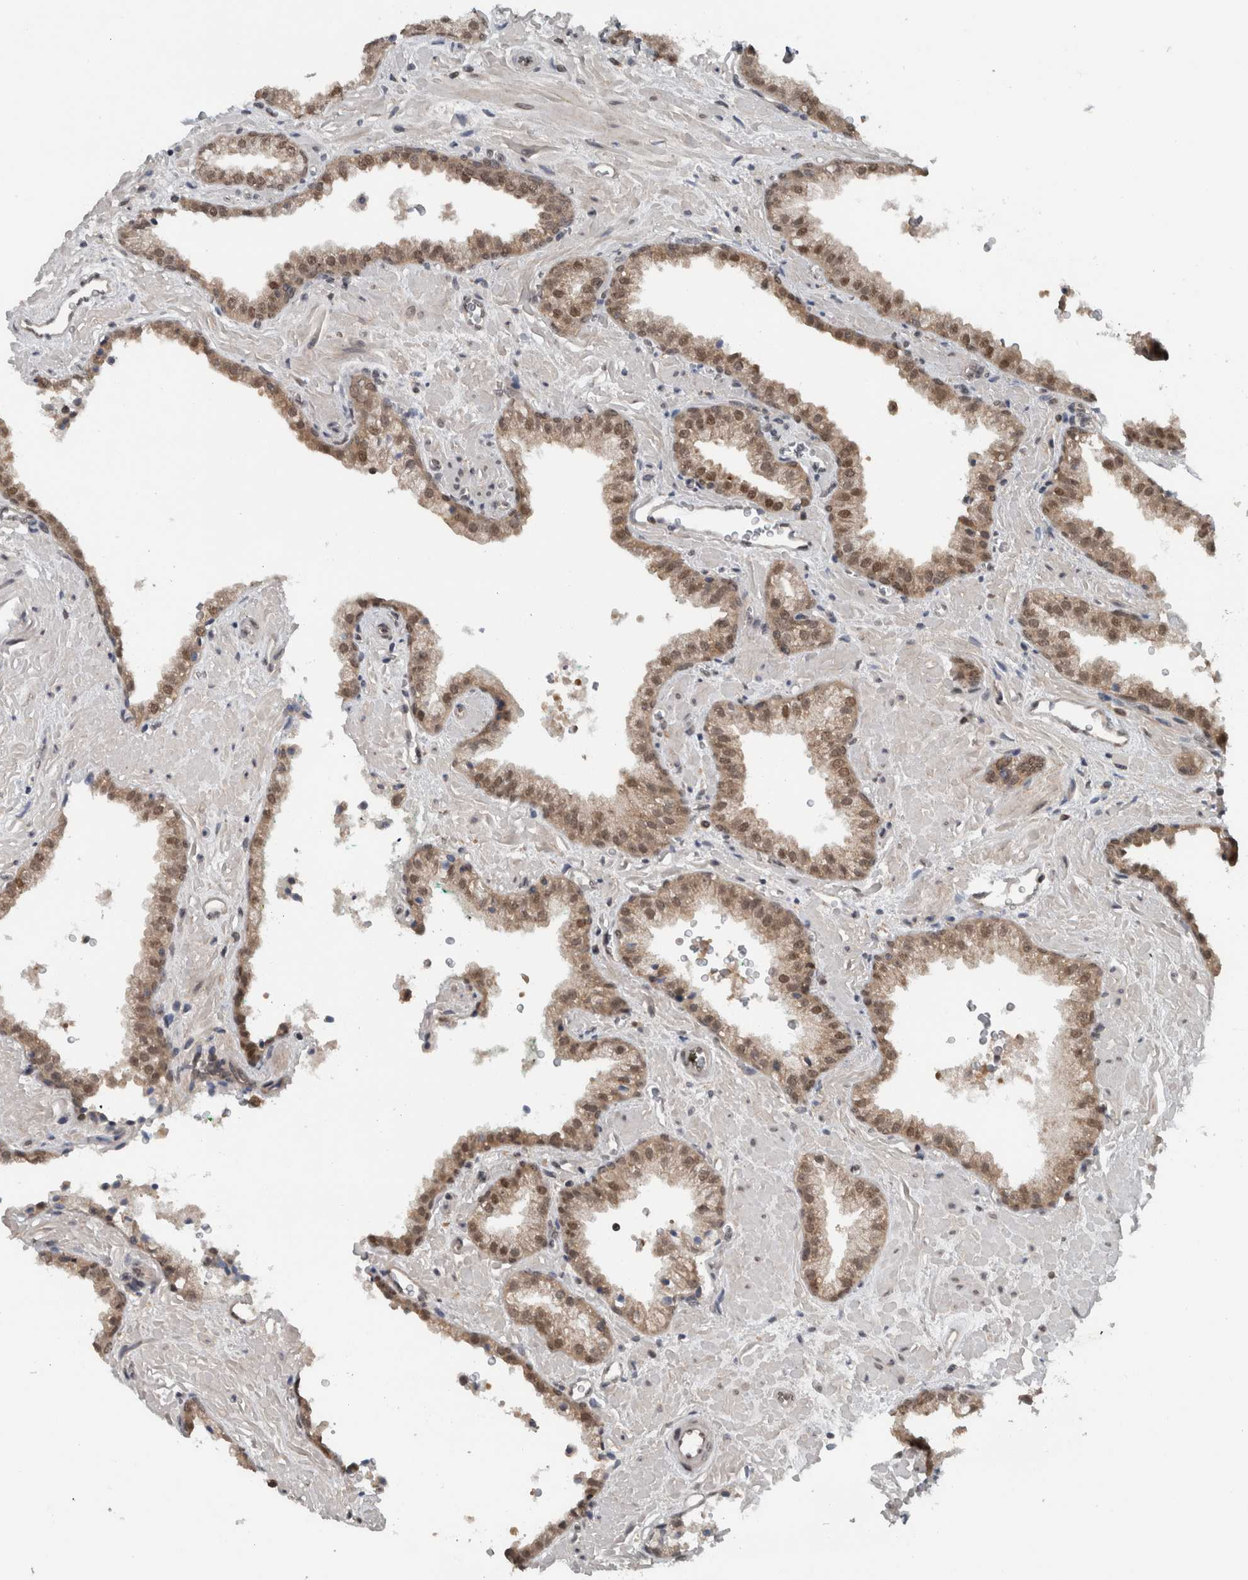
{"staining": {"intensity": "weak", "quantity": ">75%", "location": "cytoplasmic/membranous,nuclear"}, "tissue": "prostate cancer", "cell_type": "Tumor cells", "image_type": "cancer", "snomed": [{"axis": "morphology", "description": "Adenocarcinoma, Low grade"}, {"axis": "topography", "description": "Prostate"}], "caption": "Protein analysis of prostate cancer (adenocarcinoma (low-grade)) tissue shows weak cytoplasmic/membranous and nuclear positivity in approximately >75% of tumor cells.", "gene": "SPAG7", "patient": {"sex": "male", "age": 71}}